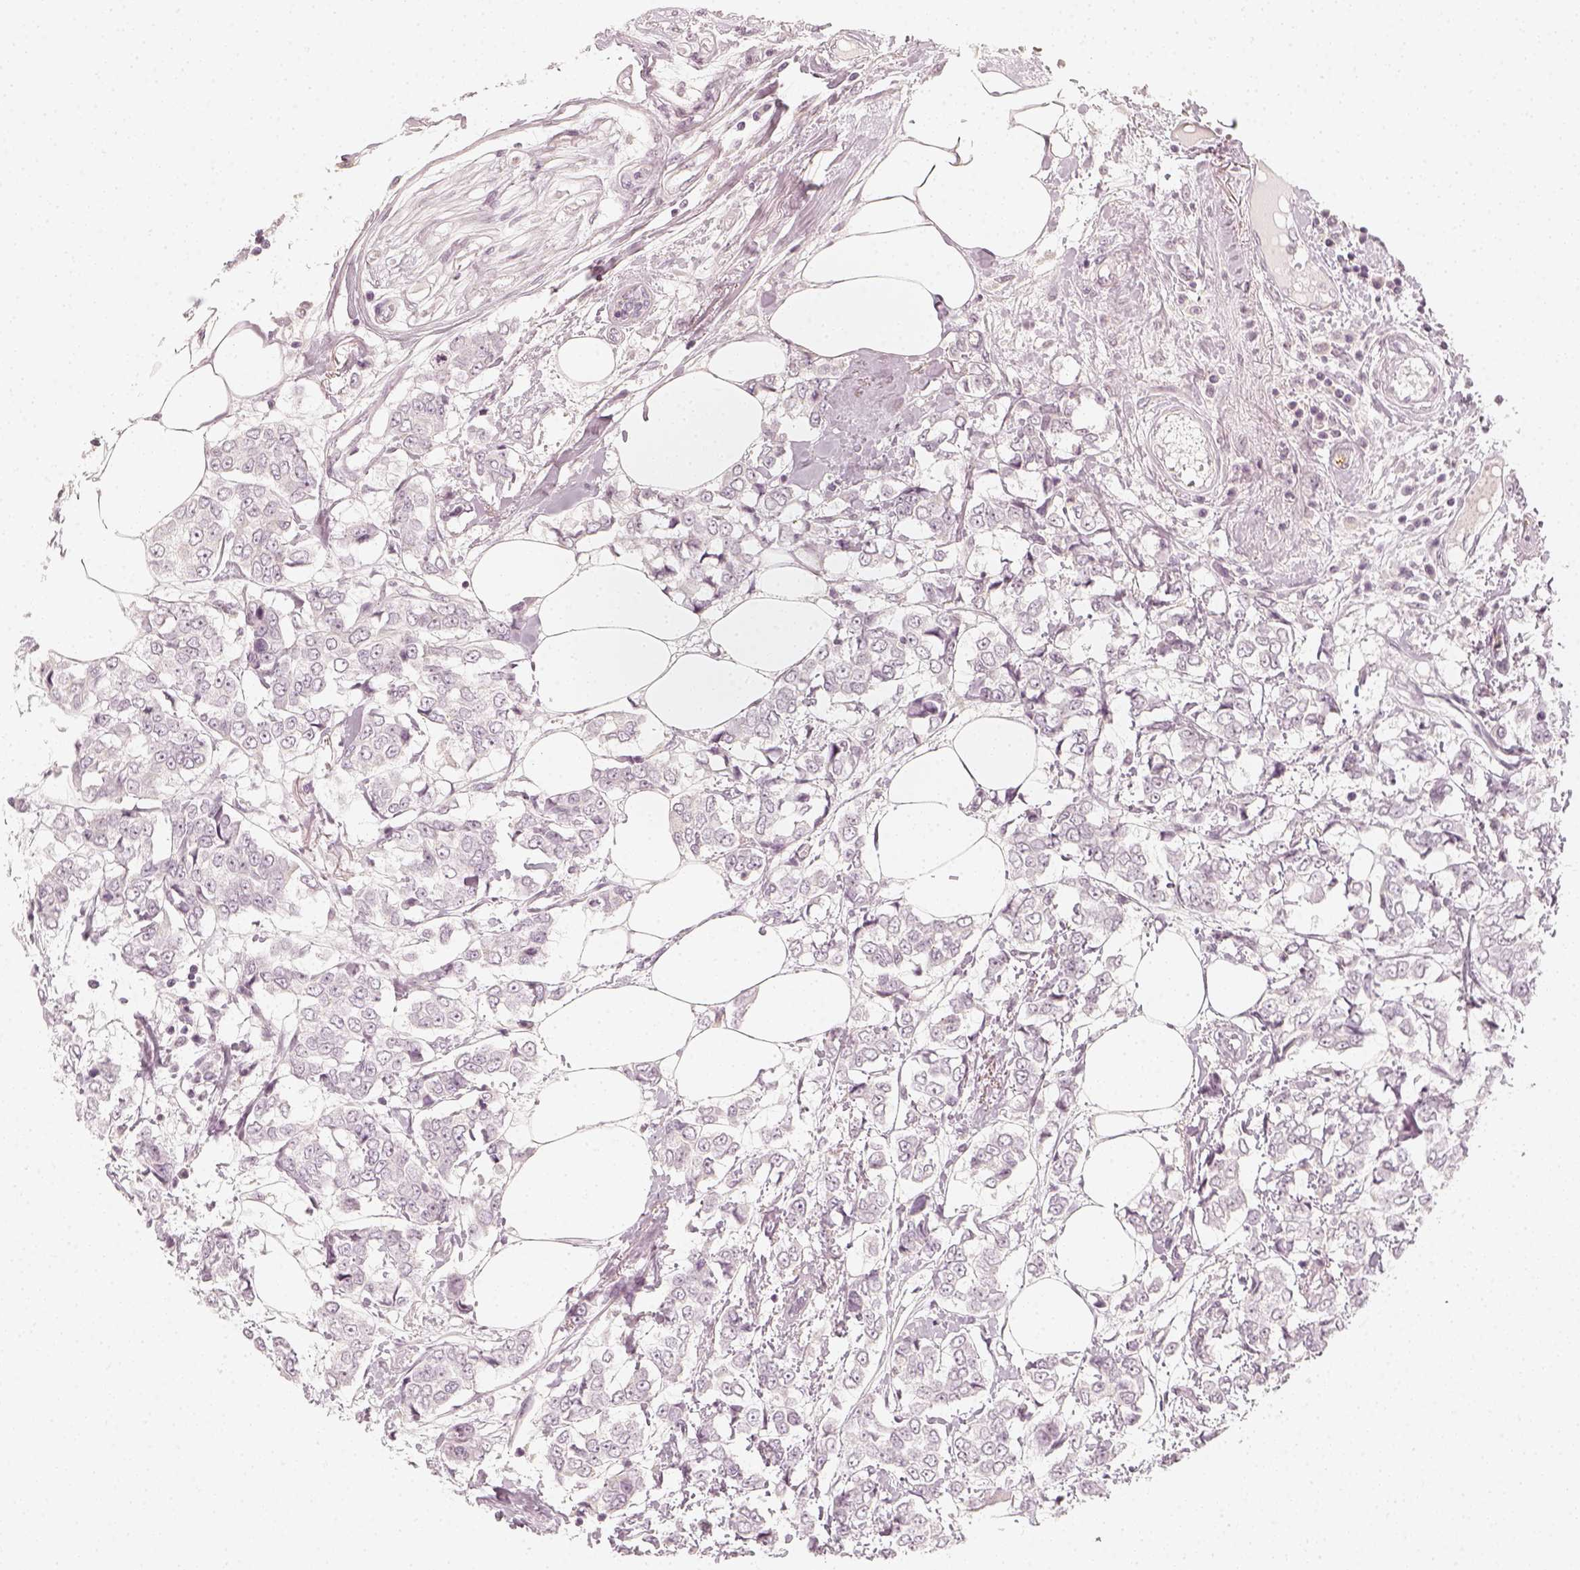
{"staining": {"intensity": "negative", "quantity": "none", "location": "none"}, "tissue": "breast cancer", "cell_type": "Tumor cells", "image_type": "cancer", "snomed": [{"axis": "morphology", "description": "Duct carcinoma"}, {"axis": "topography", "description": "Breast"}], "caption": "Immunohistochemical staining of human intraductal carcinoma (breast) displays no significant expression in tumor cells.", "gene": "DSG4", "patient": {"sex": "female", "age": 94}}